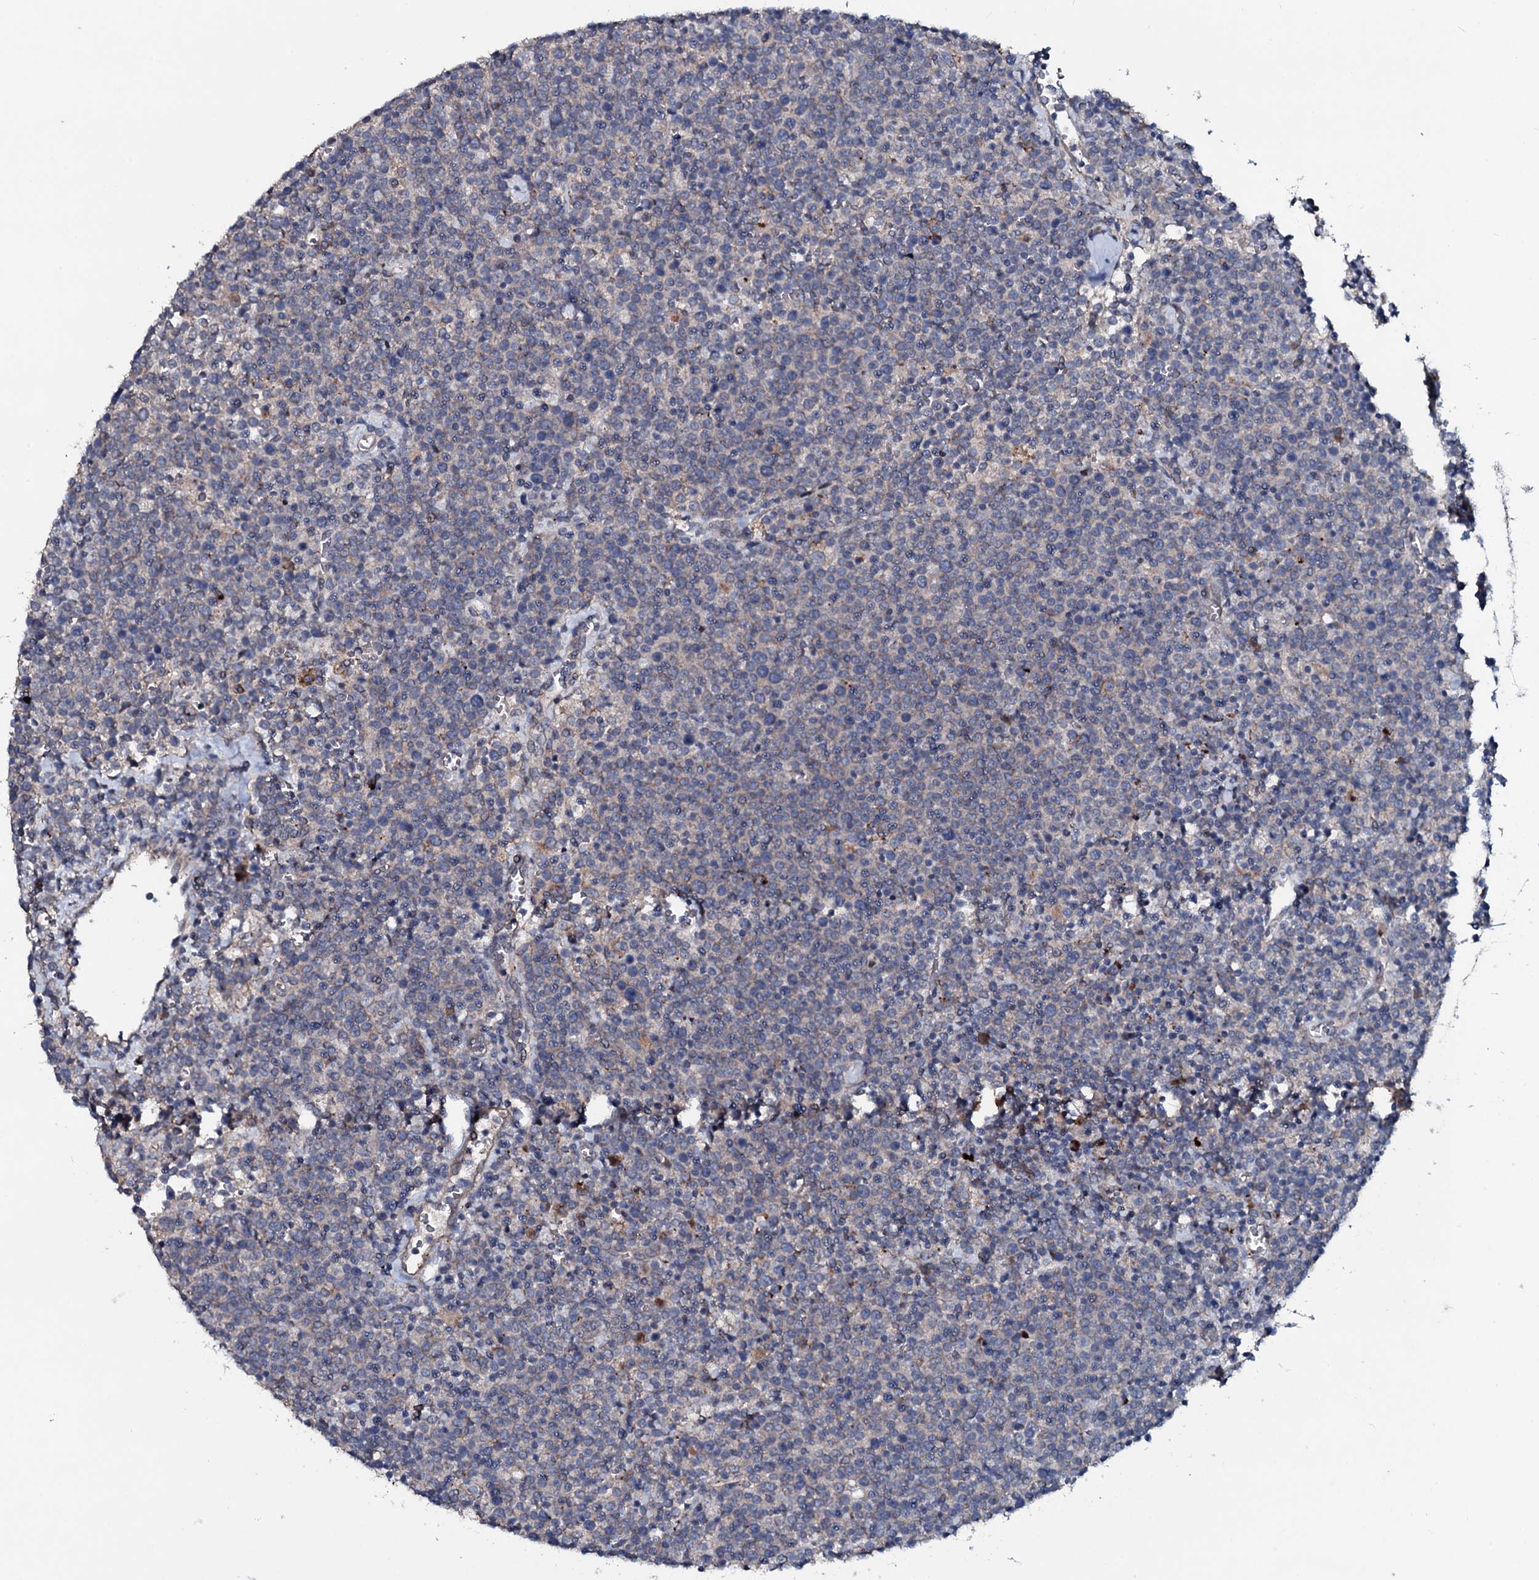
{"staining": {"intensity": "negative", "quantity": "none", "location": "none"}, "tissue": "lymphoma", "cell_type": "Tumor cells", "image_type": "cancer", "snomed": [{"axis": "morphology", "description": "Malignant lymphoma, non-Hodgkin's type, High grade"}, {"axis": "topography", "description": "Lymph node"}], "caption": "Immunohistochemistry (IHC) histopathology image of neoplastic tissue: high-grade malignant lymphoma, non-Hodgkin's type stained with DAB (3,3'-diaminobenzidine) exhibits no significant protein positivity in tumor cells.", "gene": "IL12B", "patient": {"sex": "male", "age": 61}}